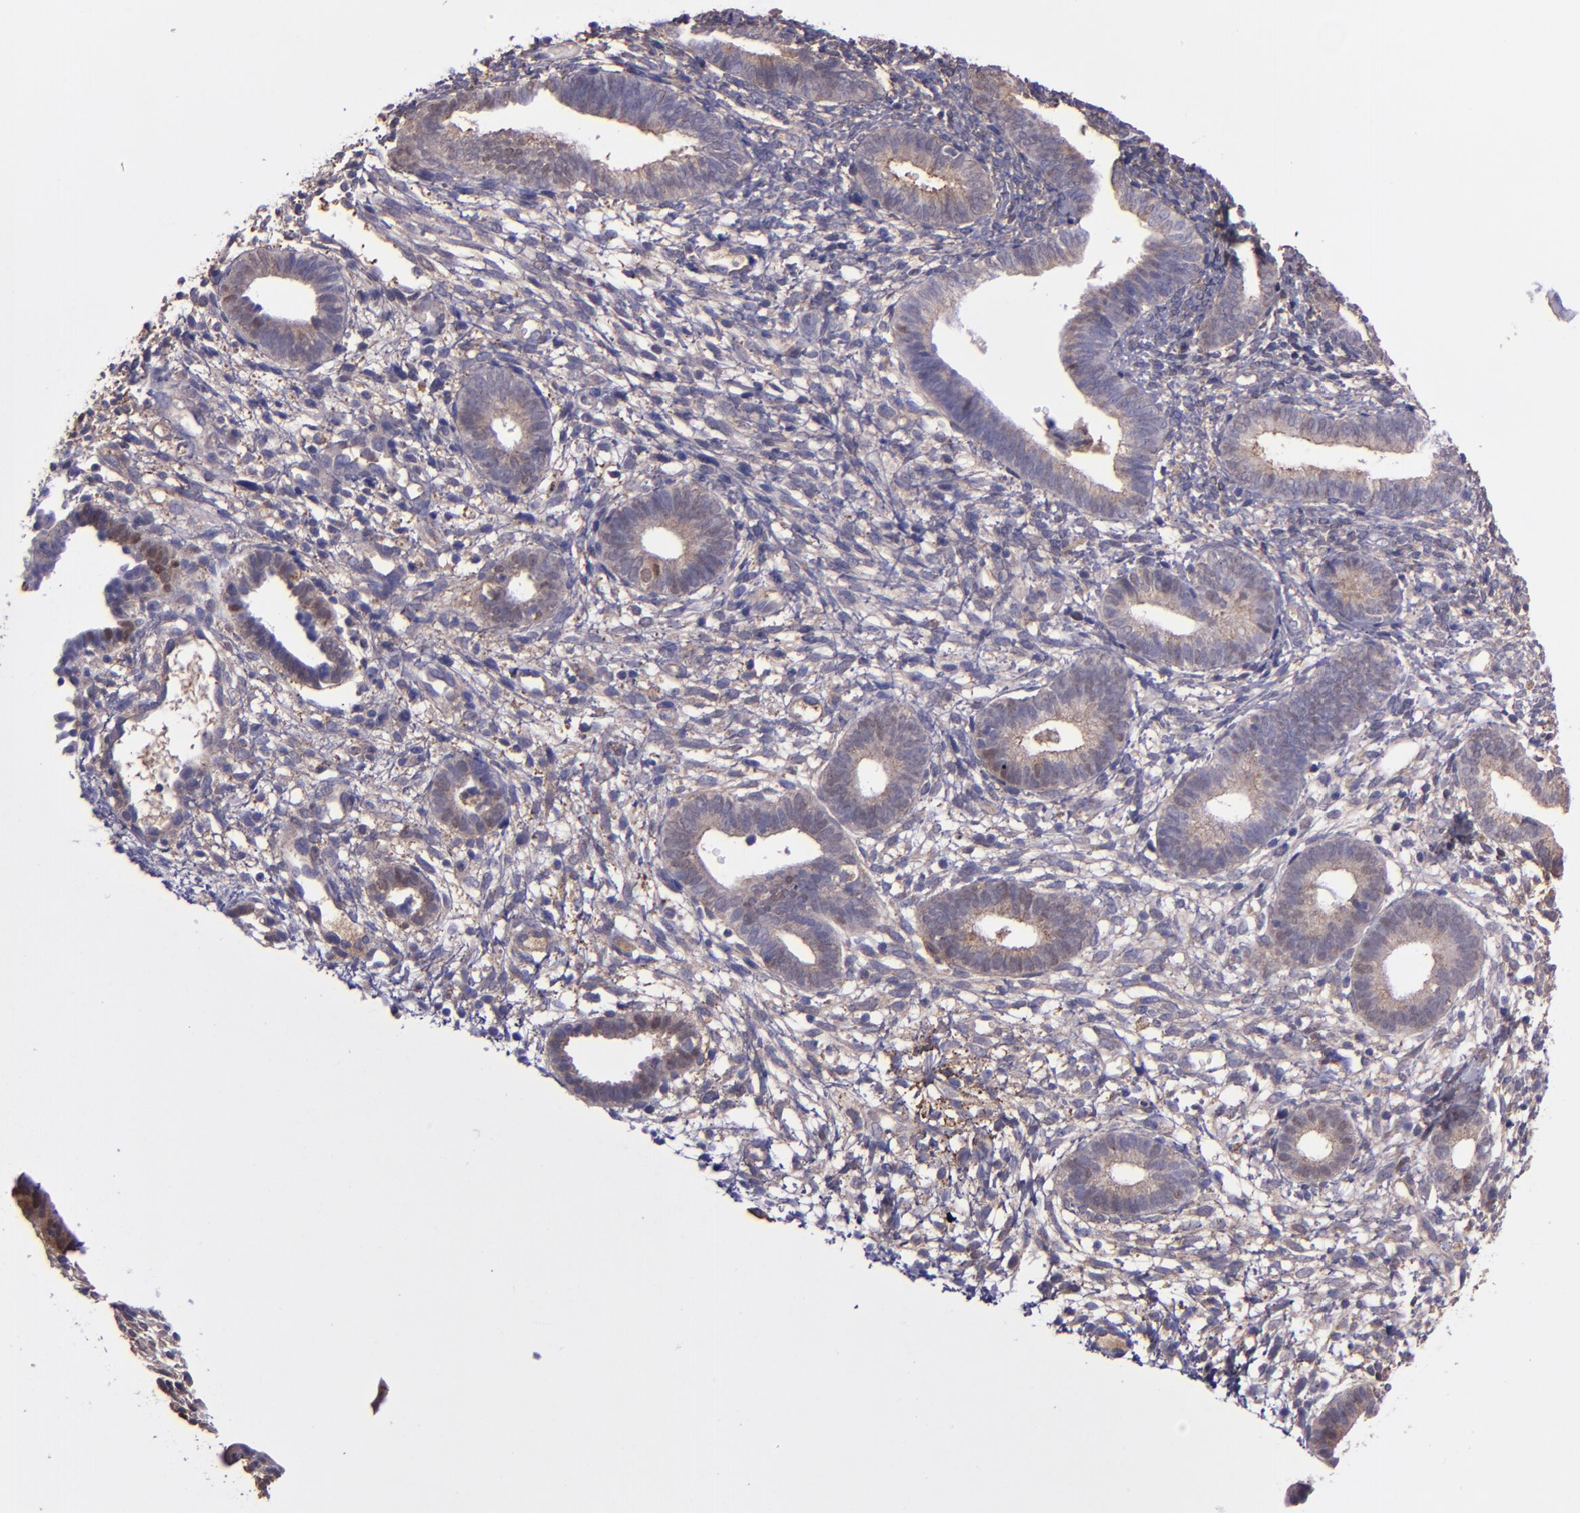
{"staining": {"intensity": "weak", "quantity": "<25%", "location": "cytoplasmic/membranous,nuclear"}, "tissue": "endometrium", "cell_type": "Cells in endometrial stroma", "image_type": "normal", "snomed": [{"axis": "morphology", "description": "Normal tissue, NOS"}, {"axis": "topography", "description": "Smooth muscle"}, {"axis": "topography", "description": "Endometrium"}], "caption": "High power microscopy photomicrograph of an immunohistochemistry (IHC) photomicrograph of unremarkable endometrium, revealing no significant staining in cells in endometrial stroma. Nuclei are stained in blue.", "gene": "WASH6P", "patient": {"sex": "female", "age": 57}}